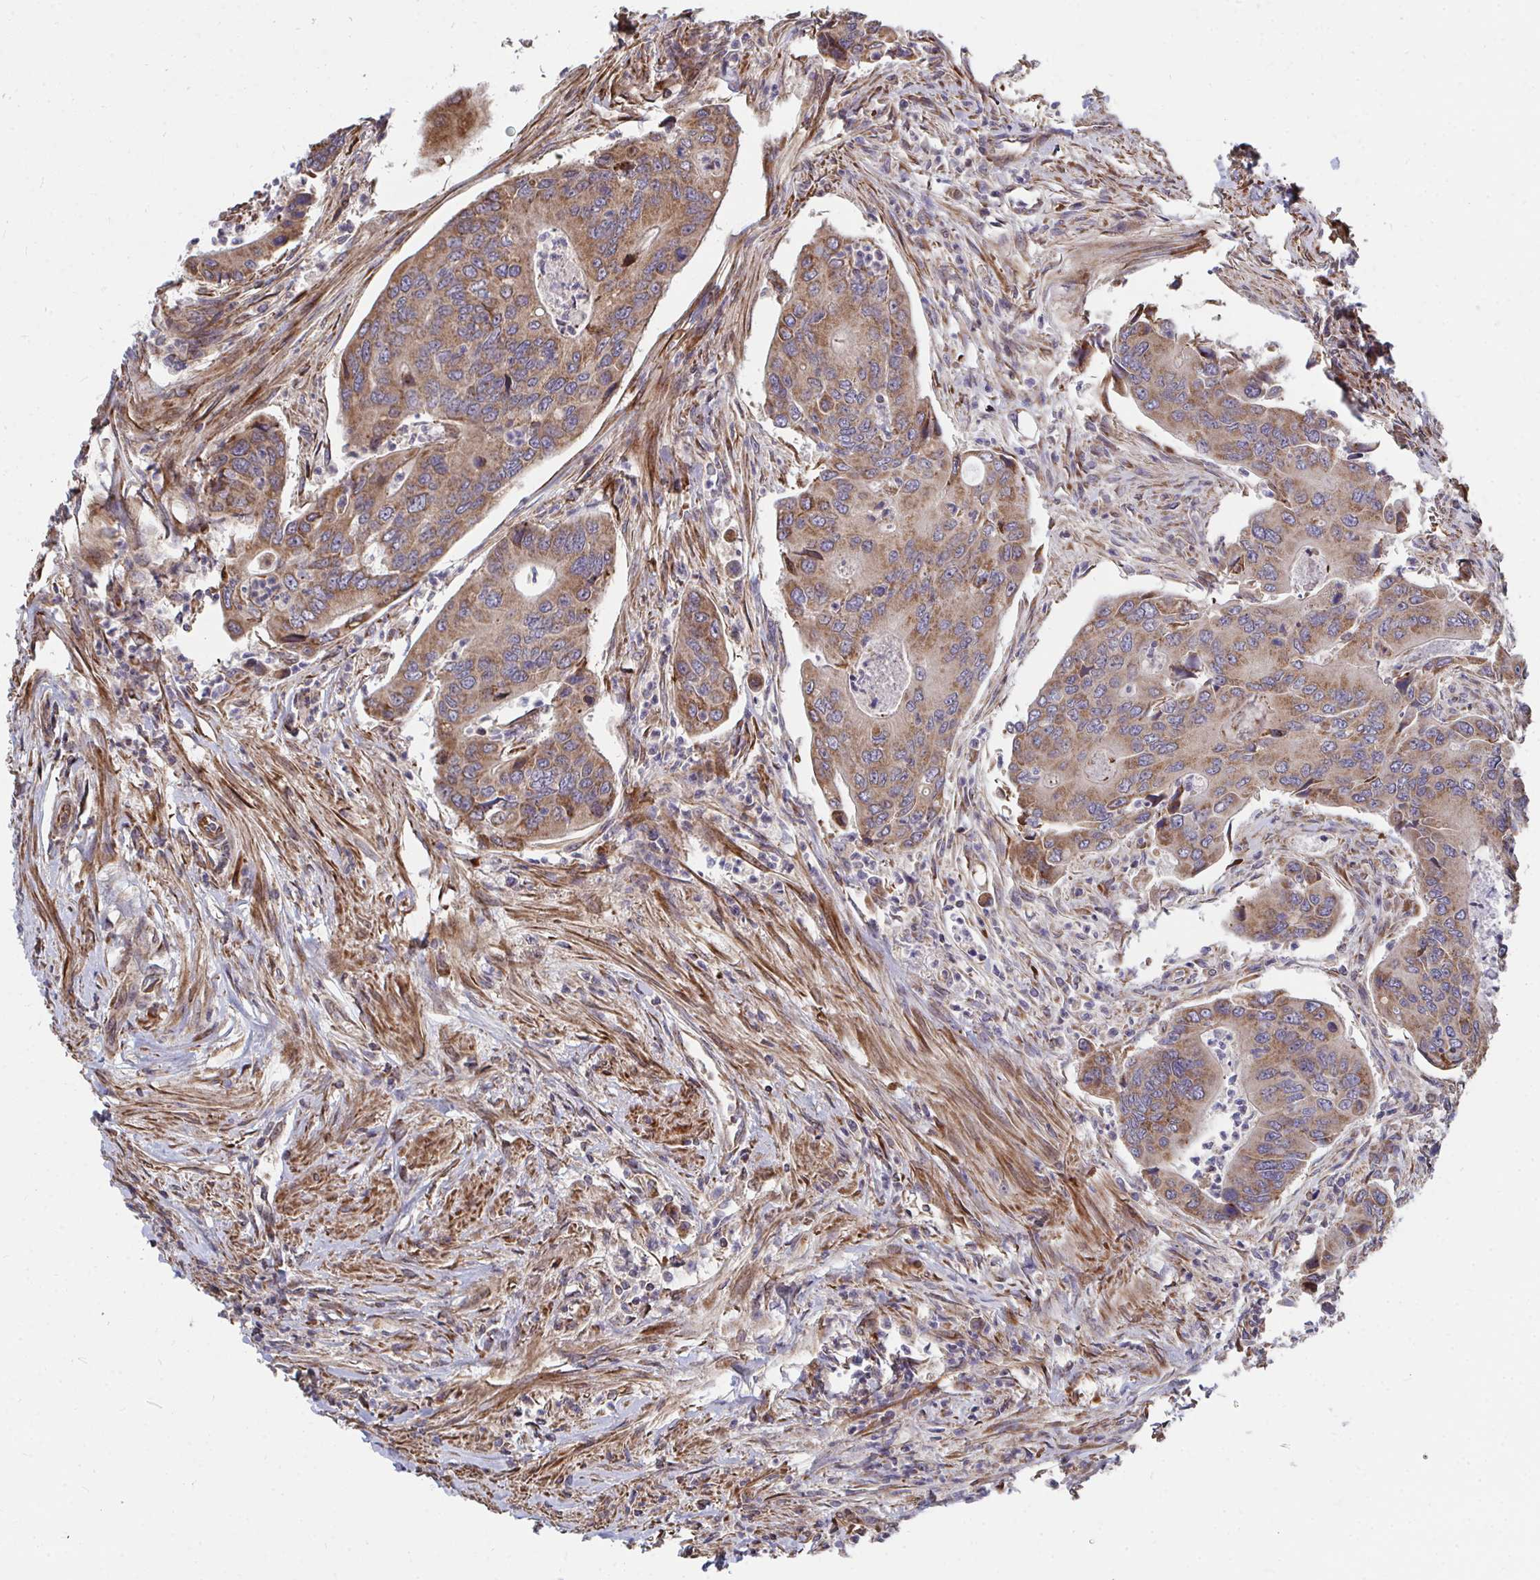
{"staining": {"intensity": "moderate", "quantity": ">75%", "location": "cytoplasmic/membranous"}, "tissue": "colorectal cancer", "cell_type": "Tumor cells", "image_type": "cancer", "snomed": [{"axis": "morphology", "description": "Adenocarcinoma, NOS"}, {"axis": "topography", "description": "Colon"}], "caption": "Immunohistochemistry staining of adenocarcinoma (colorectal), which displays medium levels of moderate cytoplasmic/membranous staining in about >75% of tumor cells indicating moderate cytoplasmic/membranous protein positivity. The staining was performed using DAB (3,3'-diaminobenzidine) (brown) for protein detection and nuclei were counterstained in hematoxylin (blue).", "gene": "FAM89A", "patient": {"sex": "female", "age": 67}}